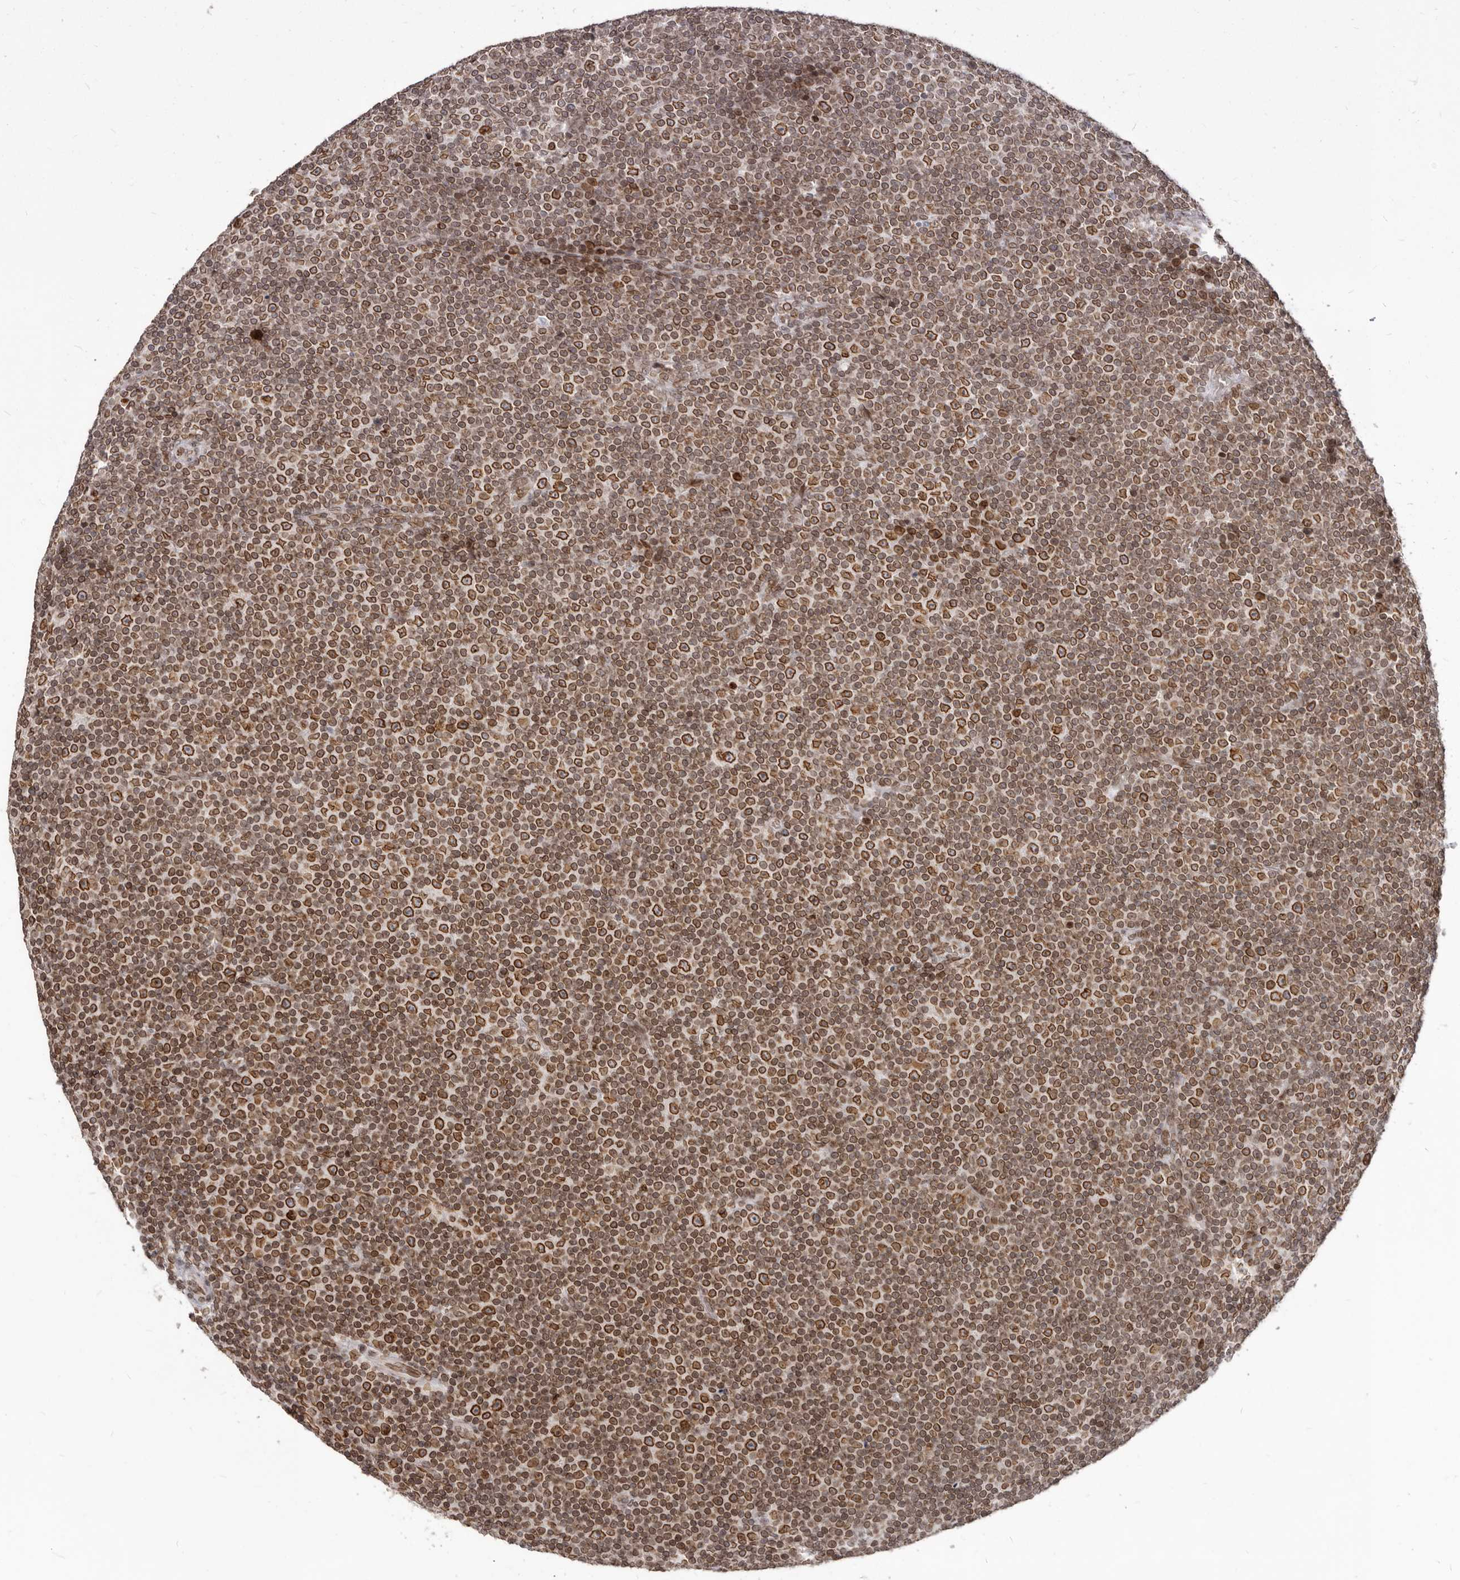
{"staining": {"intensity": "strong", "quantity": ">75%", "location": "cytoplasmic/membranous,nuclear"}, "tissue": "lymphoma", "cell_type": "Tumor cells", "image_type": "cancer", "snomed": [{"axis": "morphology", "description": "Malignant lymphoma, non-Hodgkin's type, Low grade"}, {"axis": "topography", "description": "Lymph node"}], "caption": "Immunohistochemistry (DAB (3,3'-diaminobenzidine)) staining of low-grade malignant lymphoma, non-Hodgkin's type reveals strong cytoplasmic/membranous and nuclear protein positivity in about >75% of tumor cells.", "gene": "NUP153", "patient": {"sex": "female", "age": 67}}